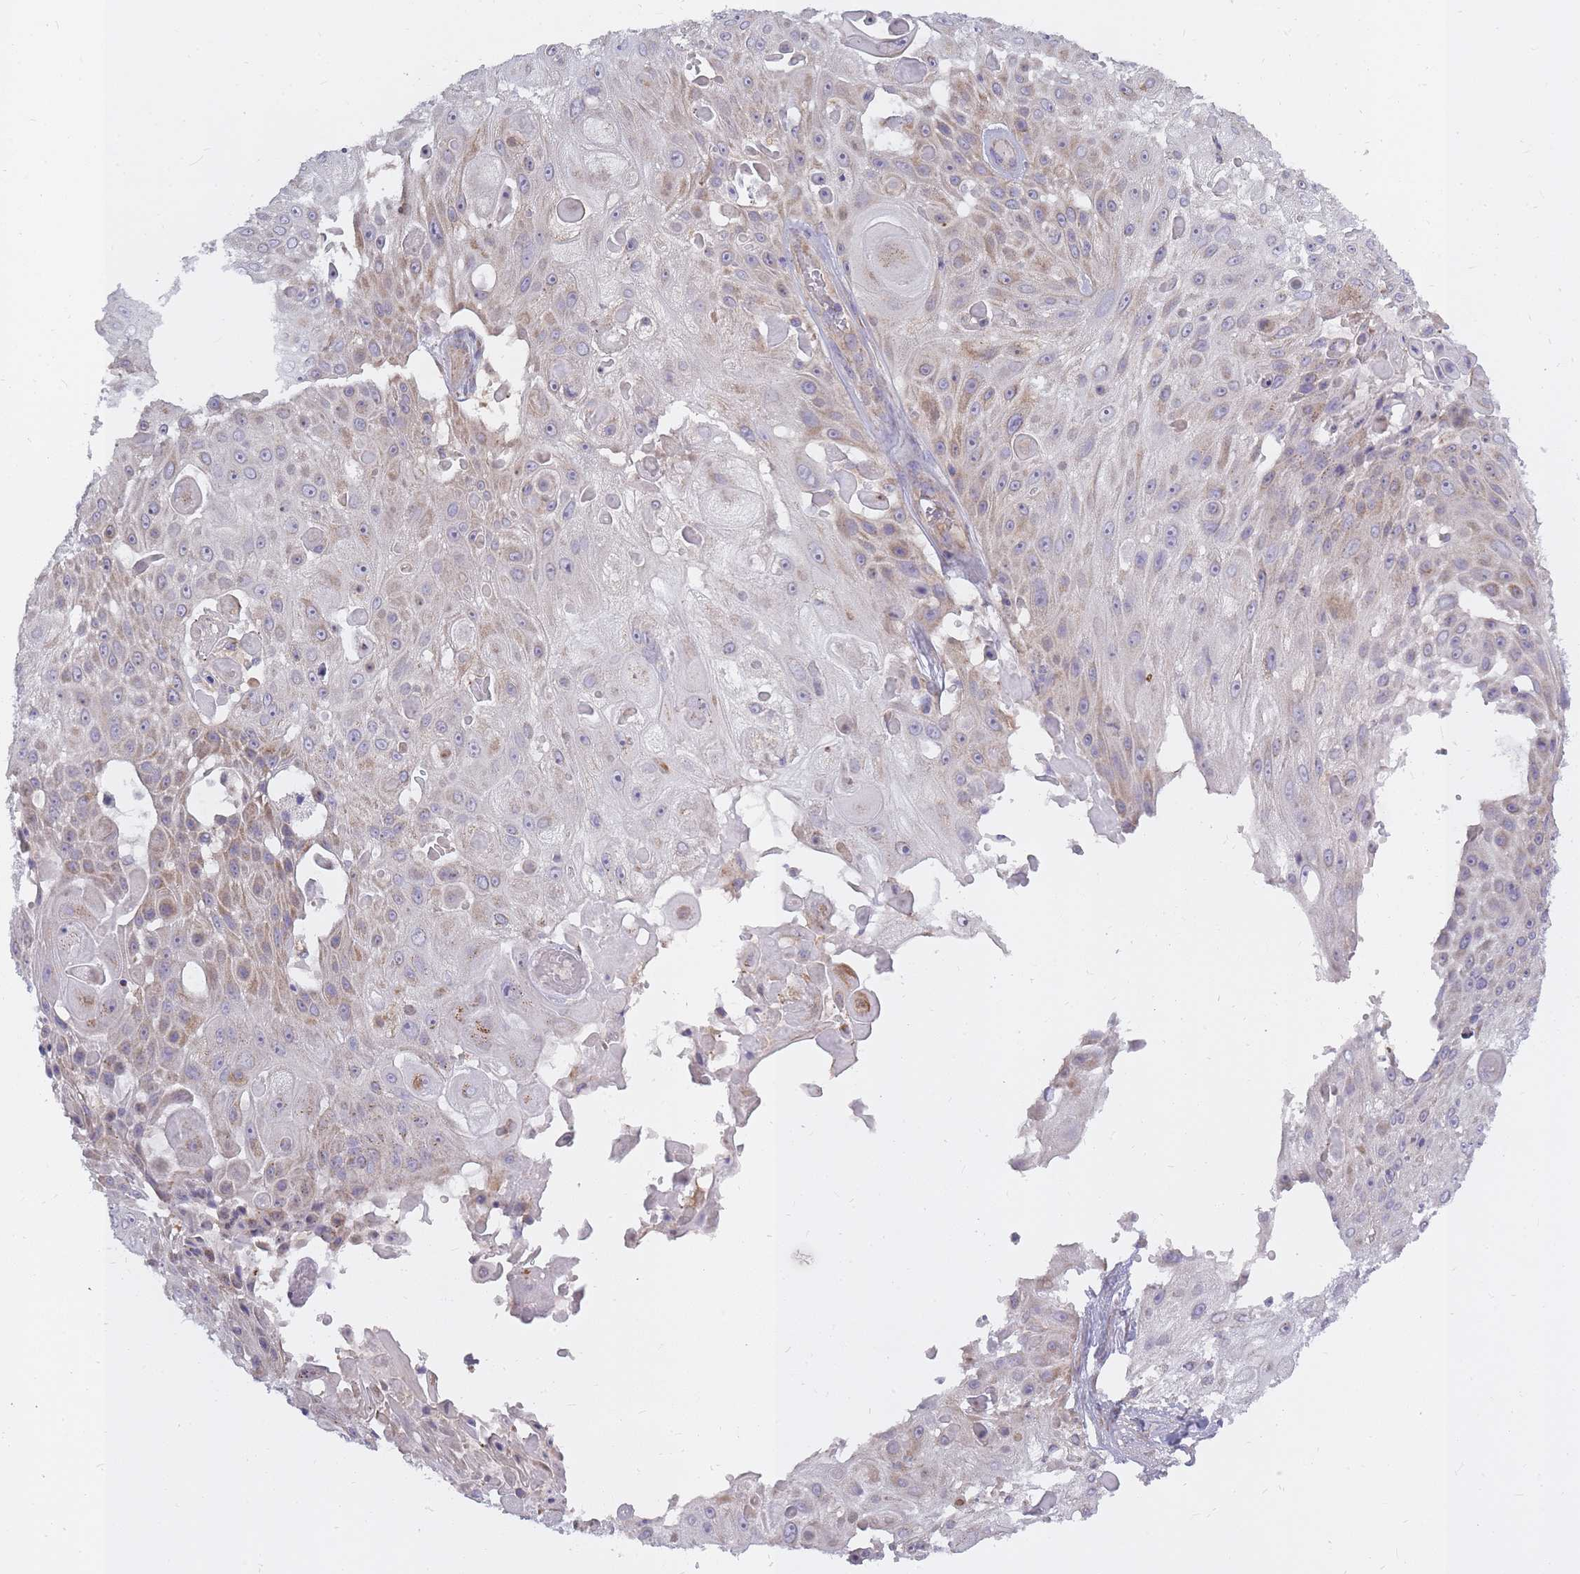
{"staining": {"intensity": "moderate", "quantity": "25%-75%", "location": "cytoplasmic/membranous"}, "tissue": "skin cancer", "cell_type": "Tumor cells", "image_type": "cancer", "snomed": [{"axis": "morphology", "description": "Squamous cell carcinoma, NOS"}, {"axis": "topography", "description": "Skin"}], "caption": "Skin cancer (squamous cell carcinoma) stained with immunohistochemistry (IHC) displays moderate cytoplasmic/membranous expression in approximately 25%-75% of tumor cells.", "gene": "ALKBH4", "patient": {"sex": "female", "age": 86}}